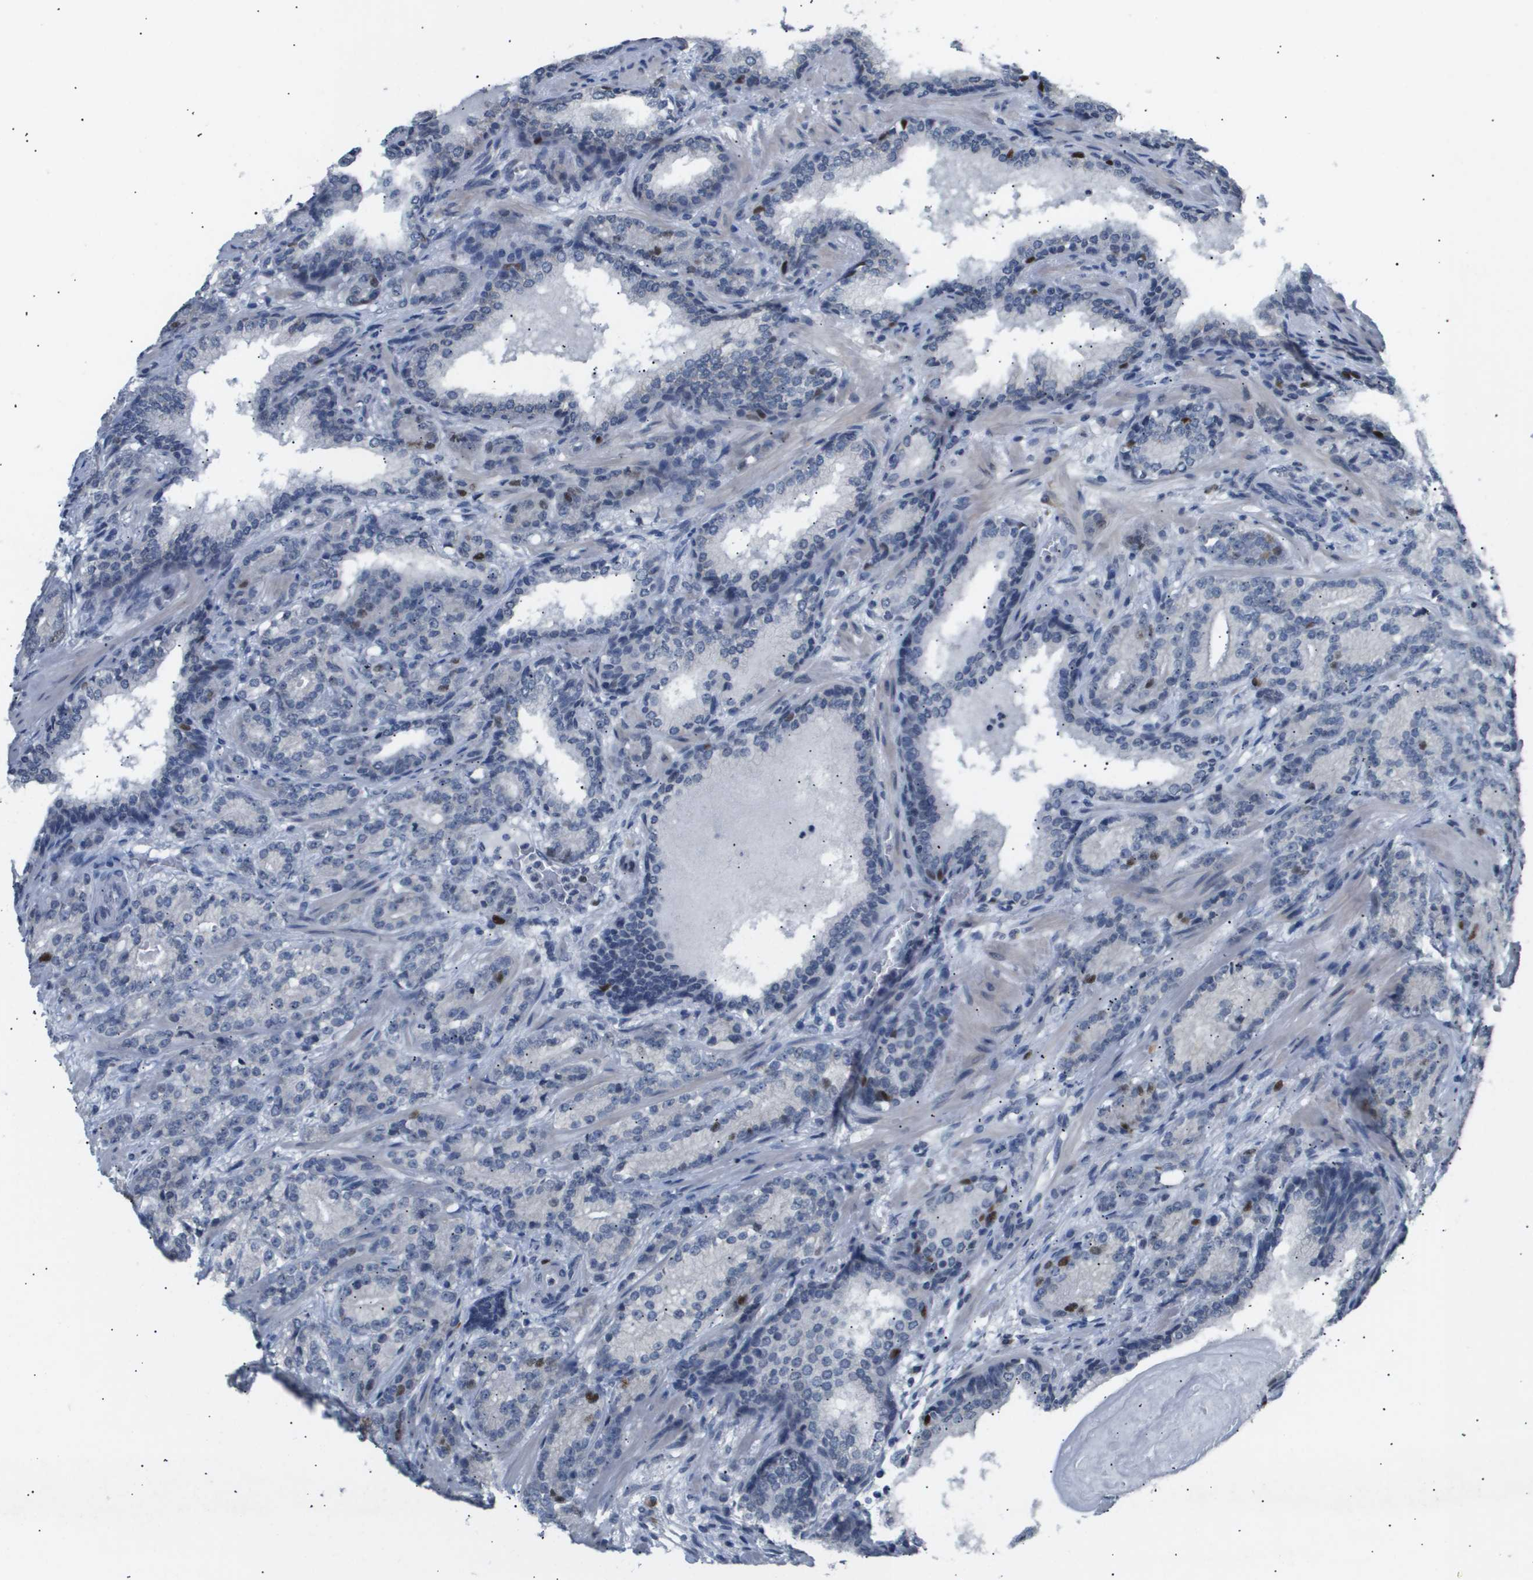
{"staining": {"intensity": "strong", "quantity": "<25%", "location": "nuclear"}, "tissue": "prostate cancer", "cell_type": "Tumor cells", "image_type": "cancer", "snomed": [{"axis": "morphology", "description": "Adenocarcinoma, High grade"}, {"axis": "topography", "description": "Prostate"}], "caption": "Prostate adenocarcinoma (high-grade) stained with immunohistochemistry (IHC) reveals strong nuclear expression in about <25% of tumor cells.", "gene": "ANAPC2", "patient": {"sex": "male", "age": 61}}